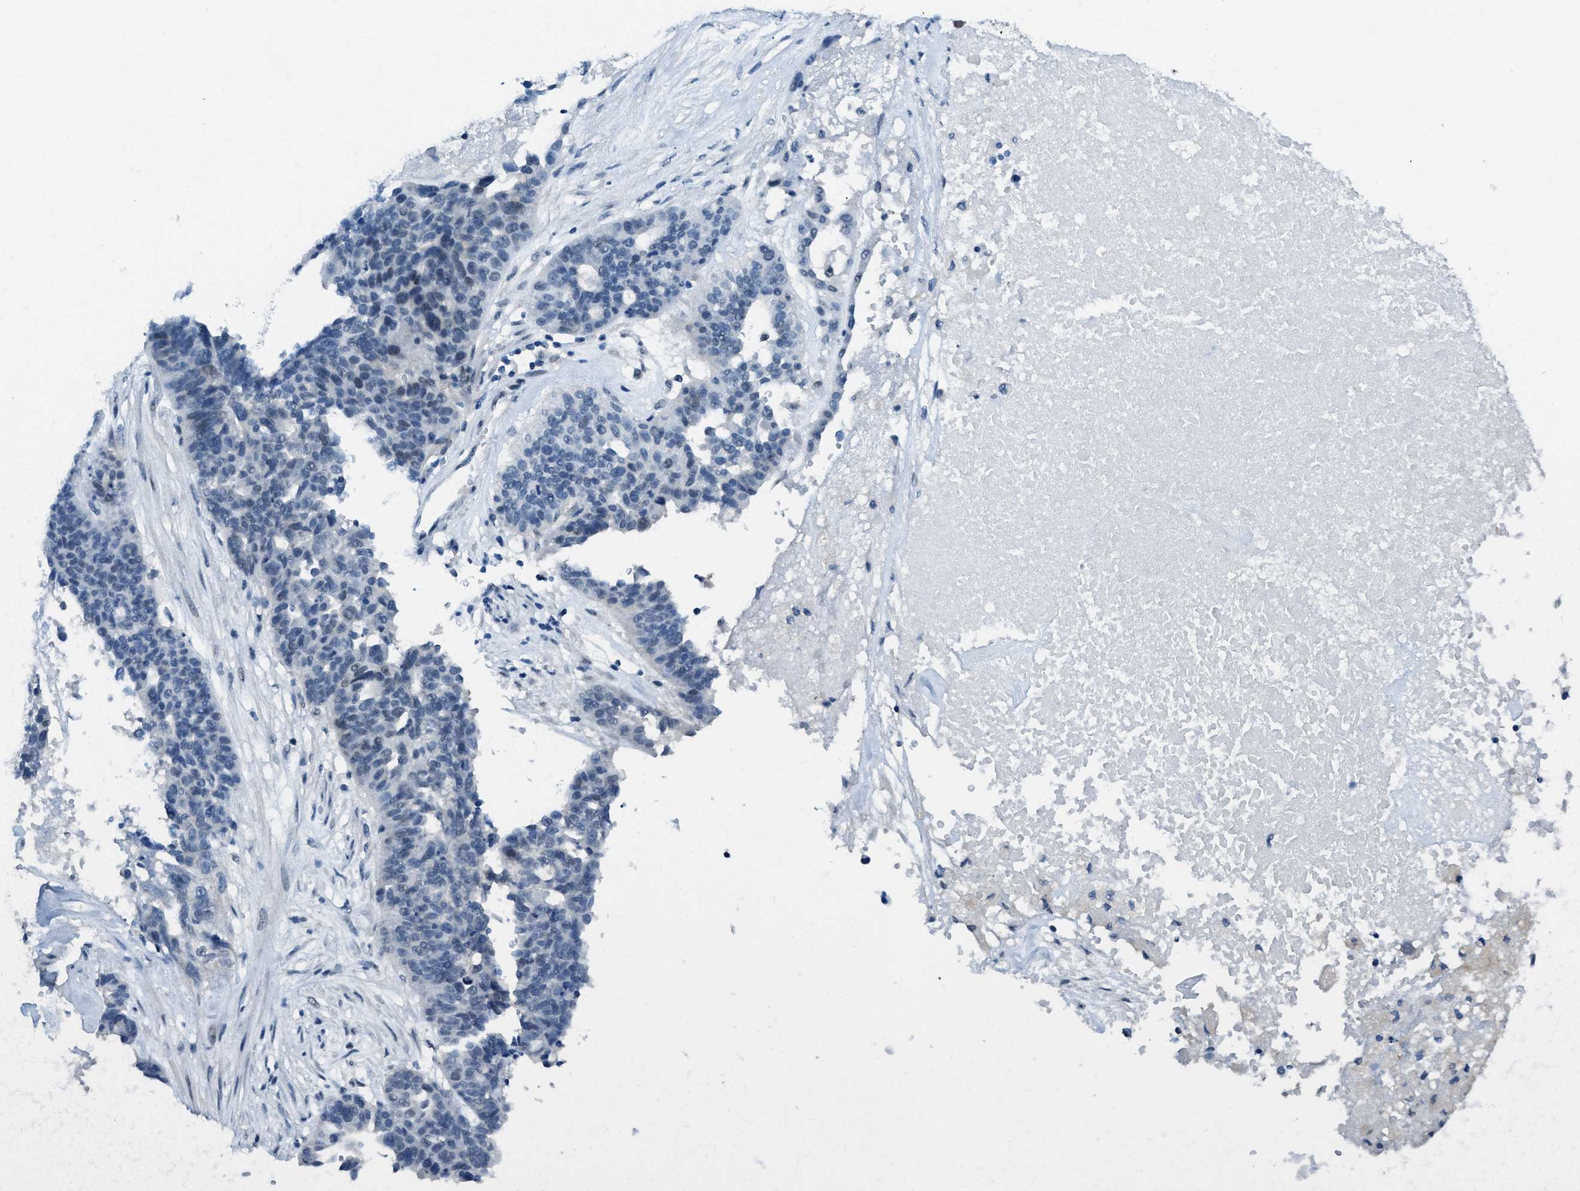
{"staining": {"intensity": "weak", "quantity": "<25%", "location": "nuclear"}, "tissue": "ovarian cancer", "cell_type": "Tumor cells", "image_type": "cancer", "snomed": [{"axis": "morphology", "description": "Cystadenocarcinoma, serous, NOS"}, {"axis": "topography", "description": "Ovary"}], "caption": "This is an immunohistochemistry (IHC) histopathology image of human ovarian cancer (serous cystadenocarcinoma). There is no staining in tumor cells.", "gene": "TTC13", "patient": {"sex": "female", "age": 59}}